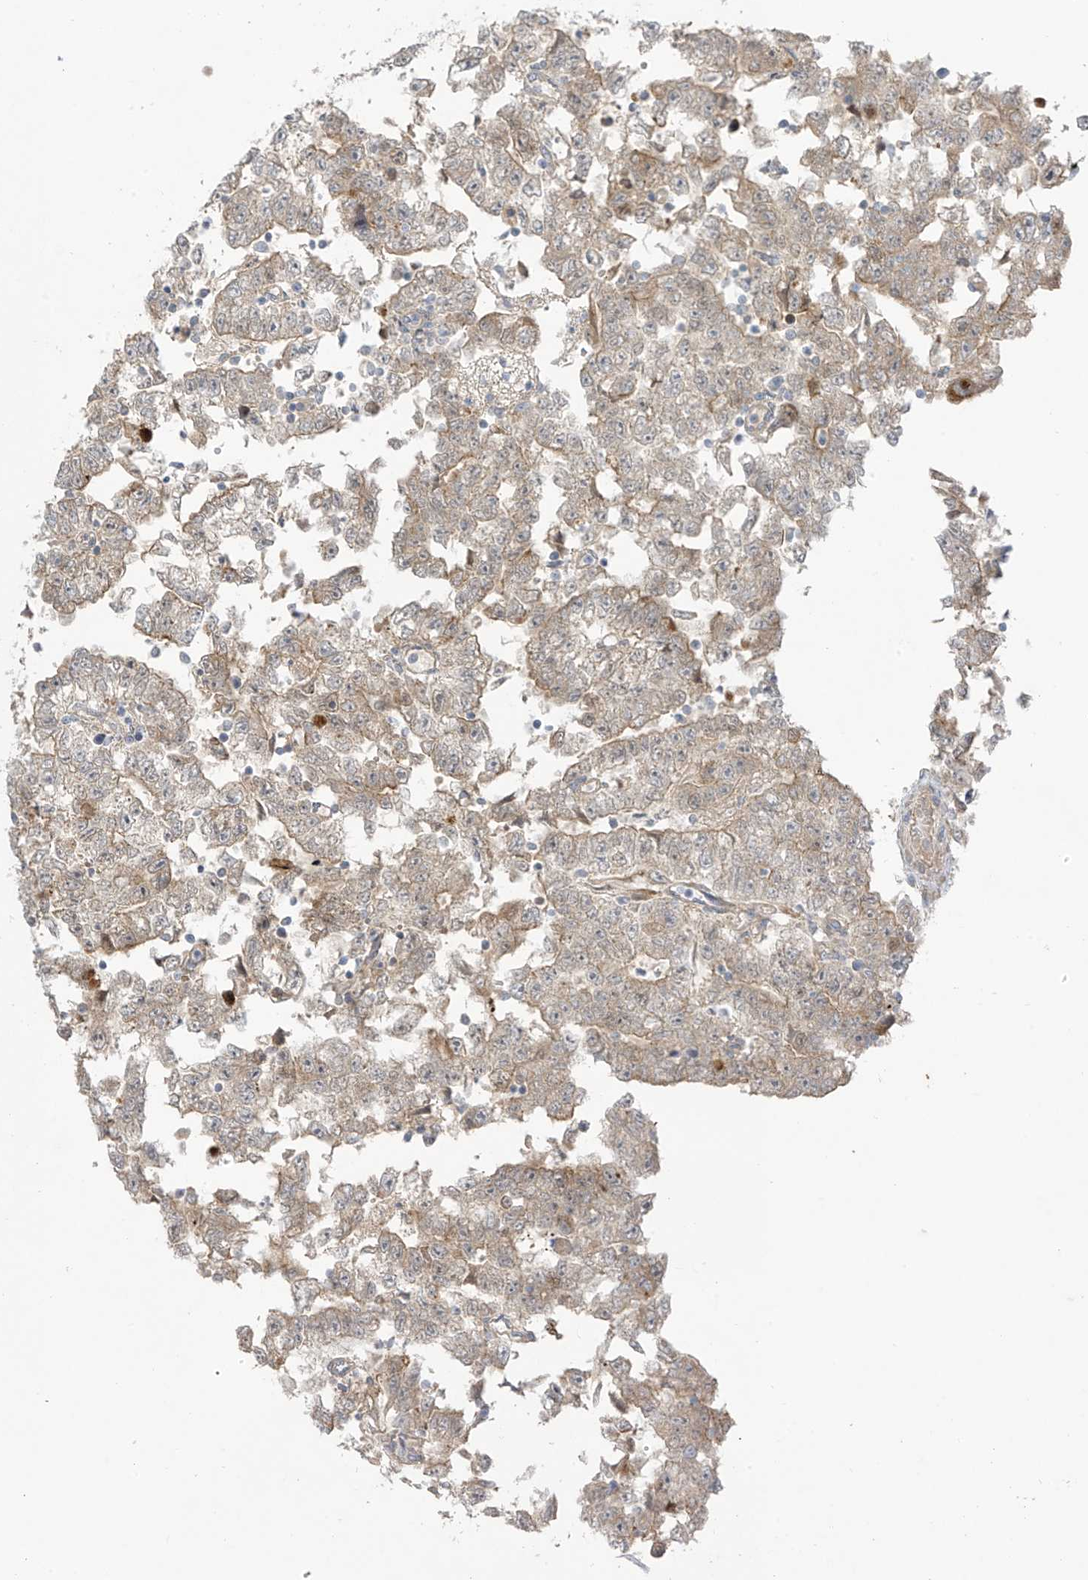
{"staining": {"intensity": "weak", "quantity": ">75%", "location": "cytoplasmic/membranous"}, "tissue": "testis cancer", "cell_type": "Tumor cells", "image_type": "cancer", "snomed": [{"axis": "morphology", "description": "Carcinoma, Embryonal, NOS"}, {"axis": "topography", "description": "Testis"}], "caption": "Testis cancer stained with a protein marker reveals weak staining in tumor cells.", "gene": "EIPR1", "patient": {"sex": "male", "age": 25}}